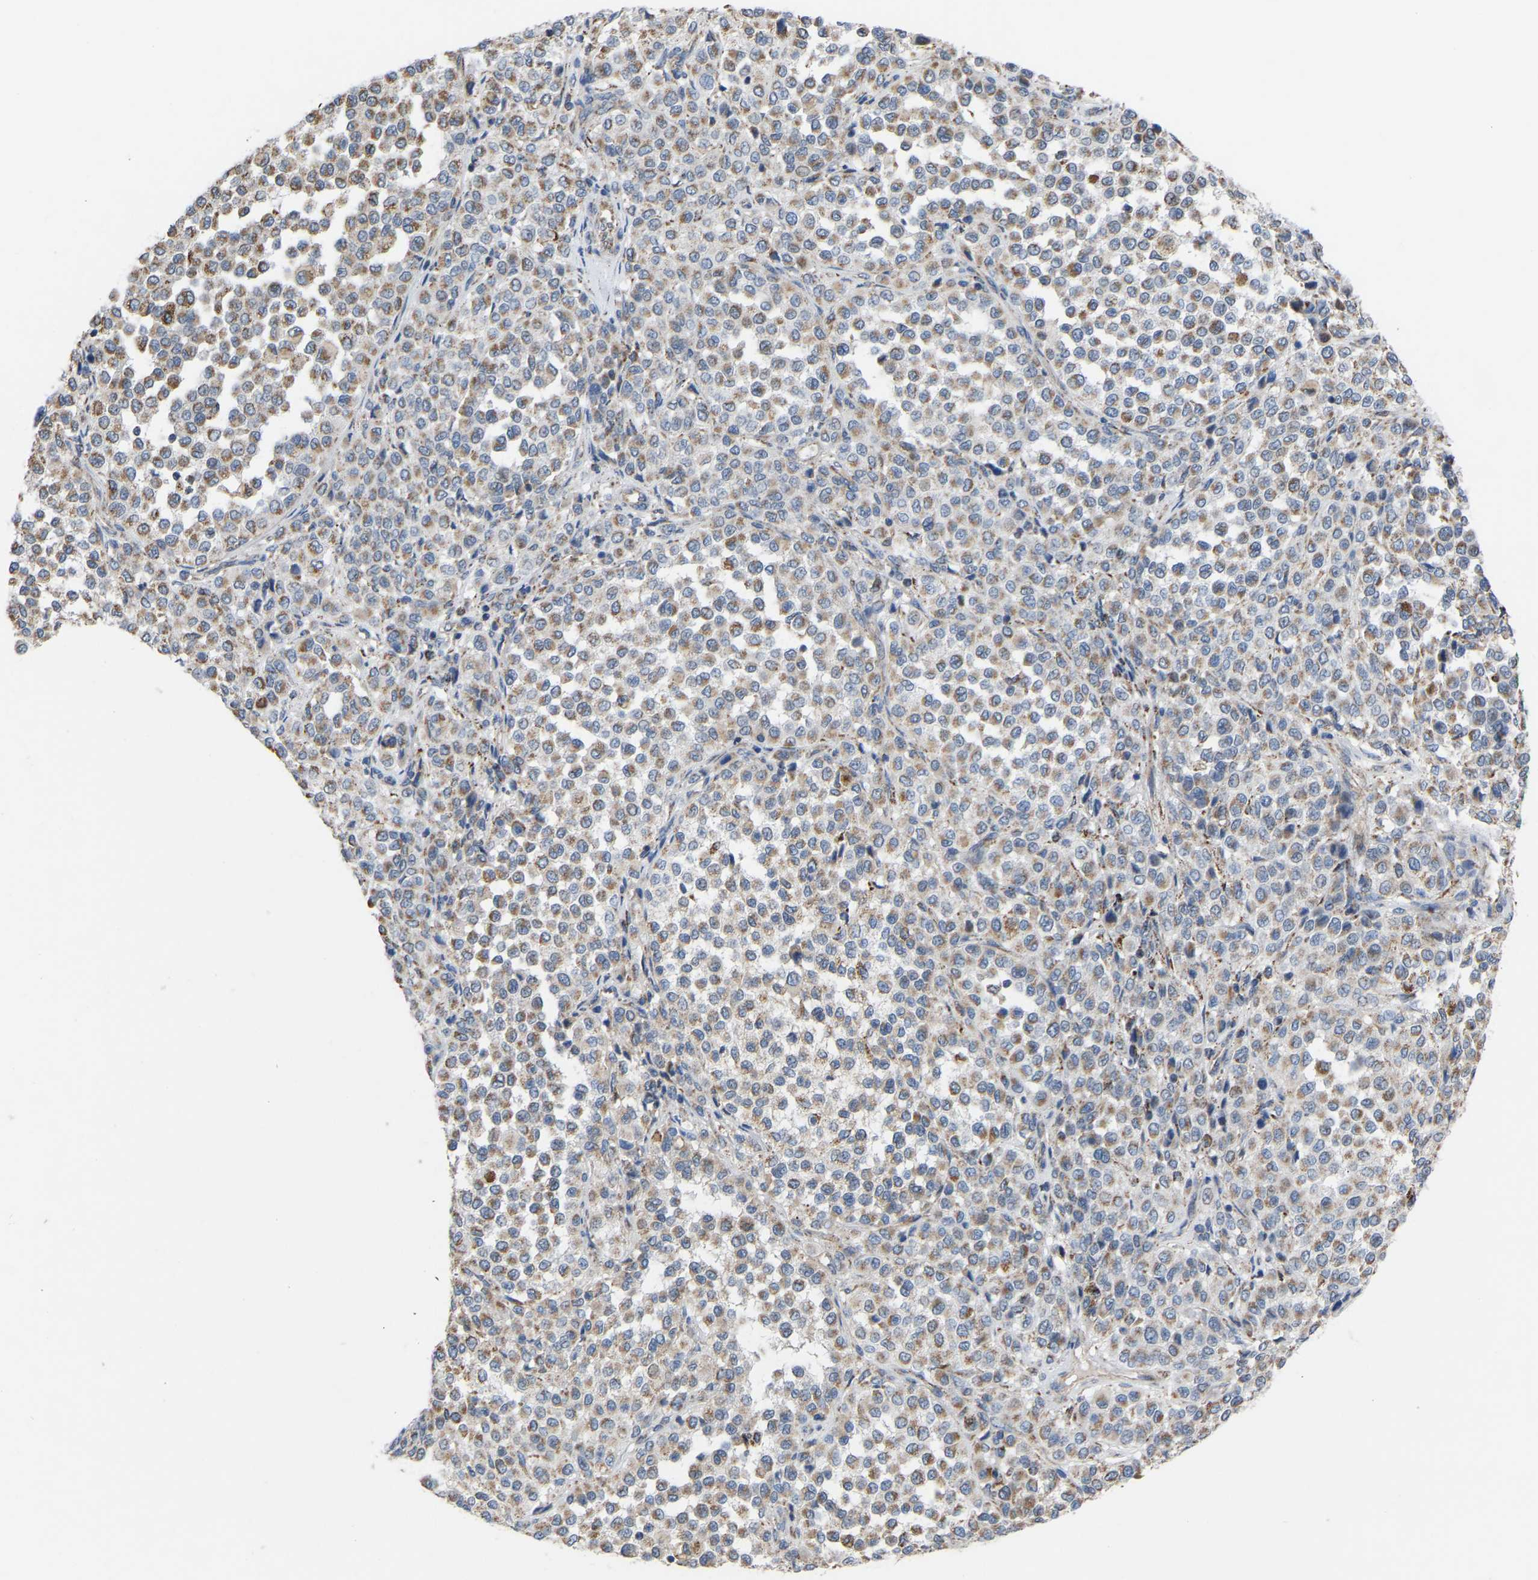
{"staining": {"intensity": "moderate", "quantity": ">75%", "location": "cytoplasmic/membranous"}, "tissue": "melanoma", "cell_type": "Tumor cells", "image_type": "cancer", "snomed": [{"axis": "morphology", "description": "Malignant melanoma, Metastatic site"}, {"axis": "topography", "description": "Pancreas"}], "caption": "Melanoma tissue reveals moderate cytoplasmic/membranous staining in approximately >75% of tumor cells, visualized by immunohistochemistry. The staining is performed using DAB brown chromogen to label protein expression. The nuclei are counter-stained blue using hematoxylin.", "gene": "BCL10", "patient": {"sex": "female", "age": 30}}